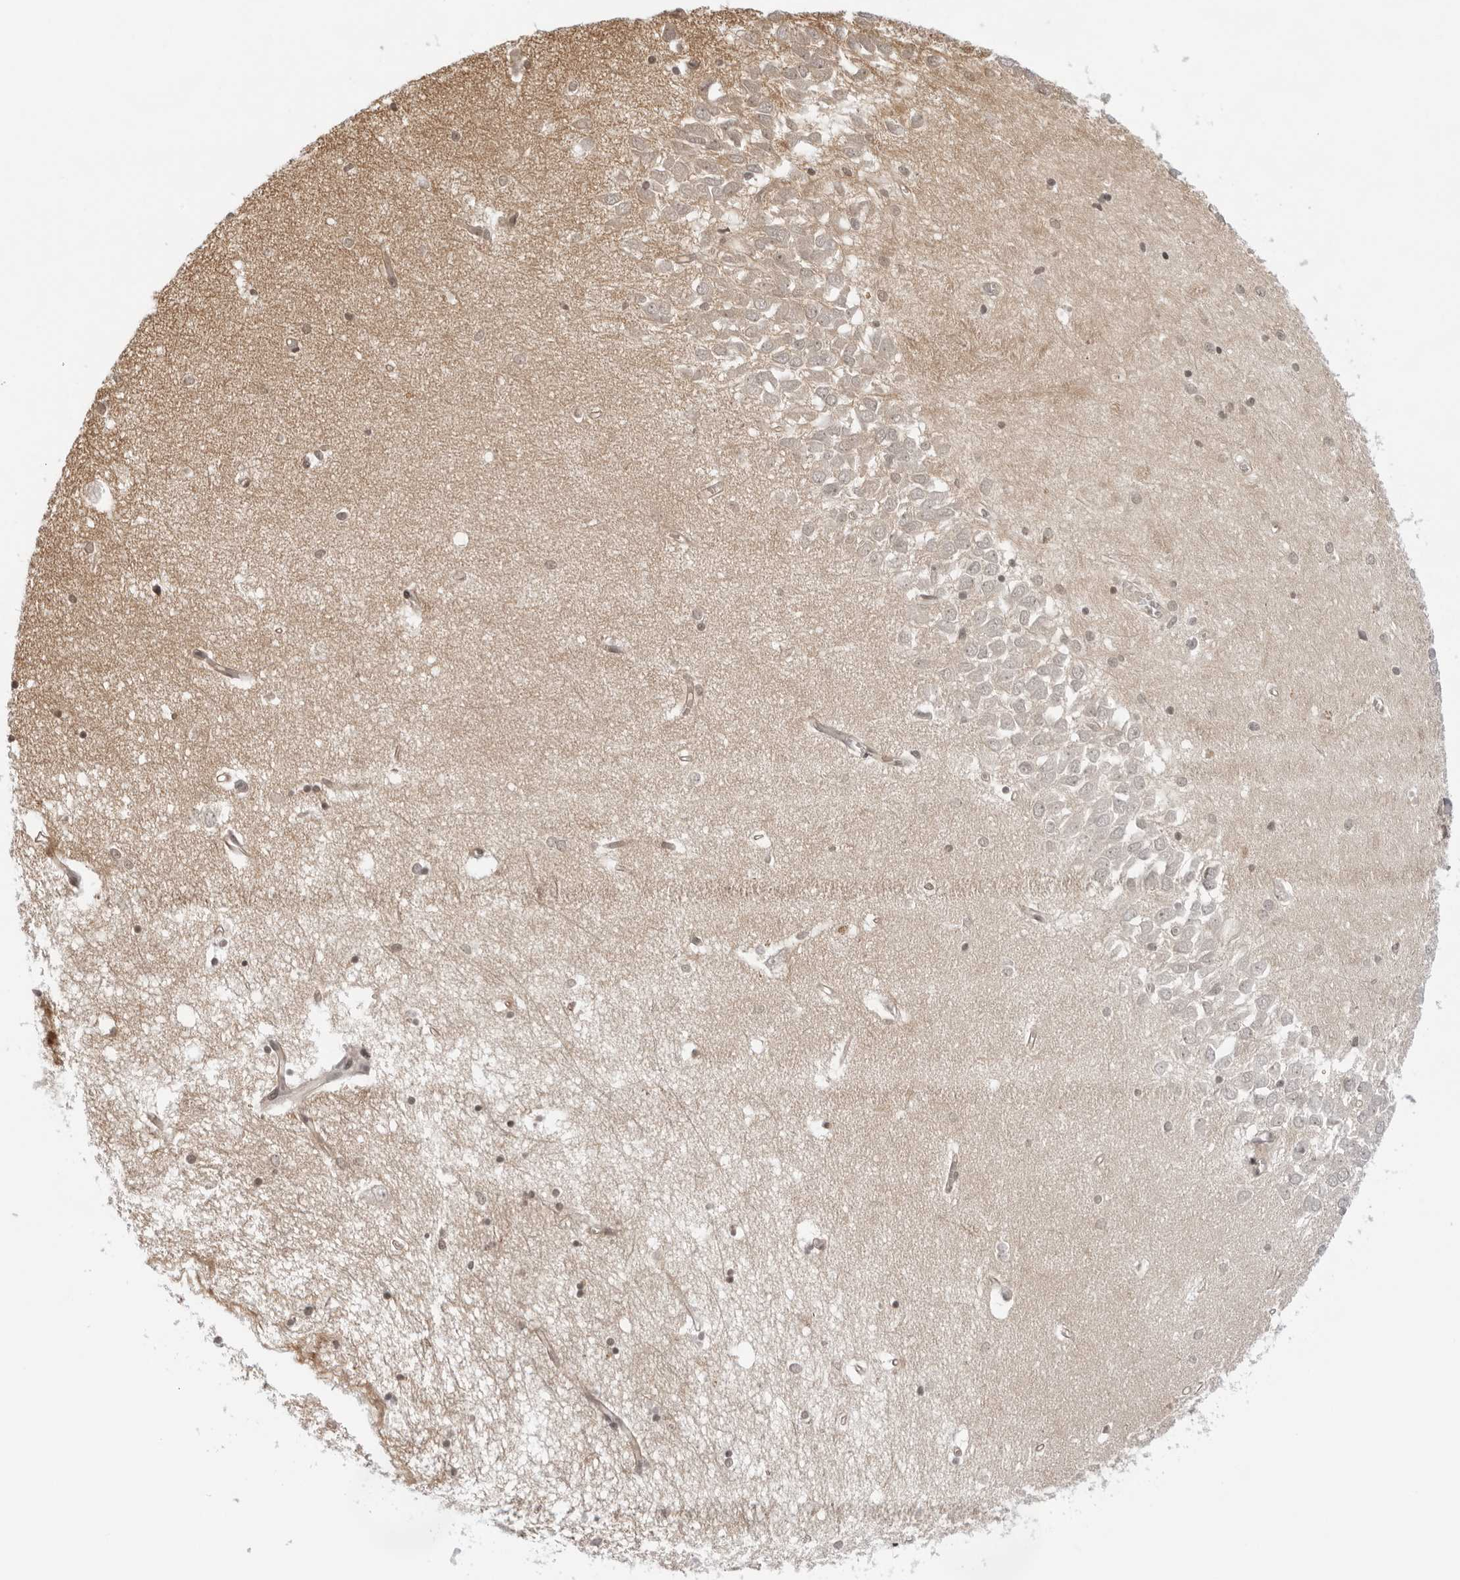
{"staining": {"intensity": "weak", "quantity": "25%-75%", "location": "nuclear"}, "tissue": "hippocampus", "cell_type": "Glial cells", "image_type": "normal", "snomed": [{"axis": "morphology", "description": "Normal tissue, NOS"}, {"axis": "topography", "description": "Hippocampus"}], "caption": "The histopathology image demonstrates staining of benign hippocampus, revealing weak nuclear protein staining (brown color) within glial cells.", "gene": "ITGB3BP", "patient": {"sex": "male", "age": 70}}